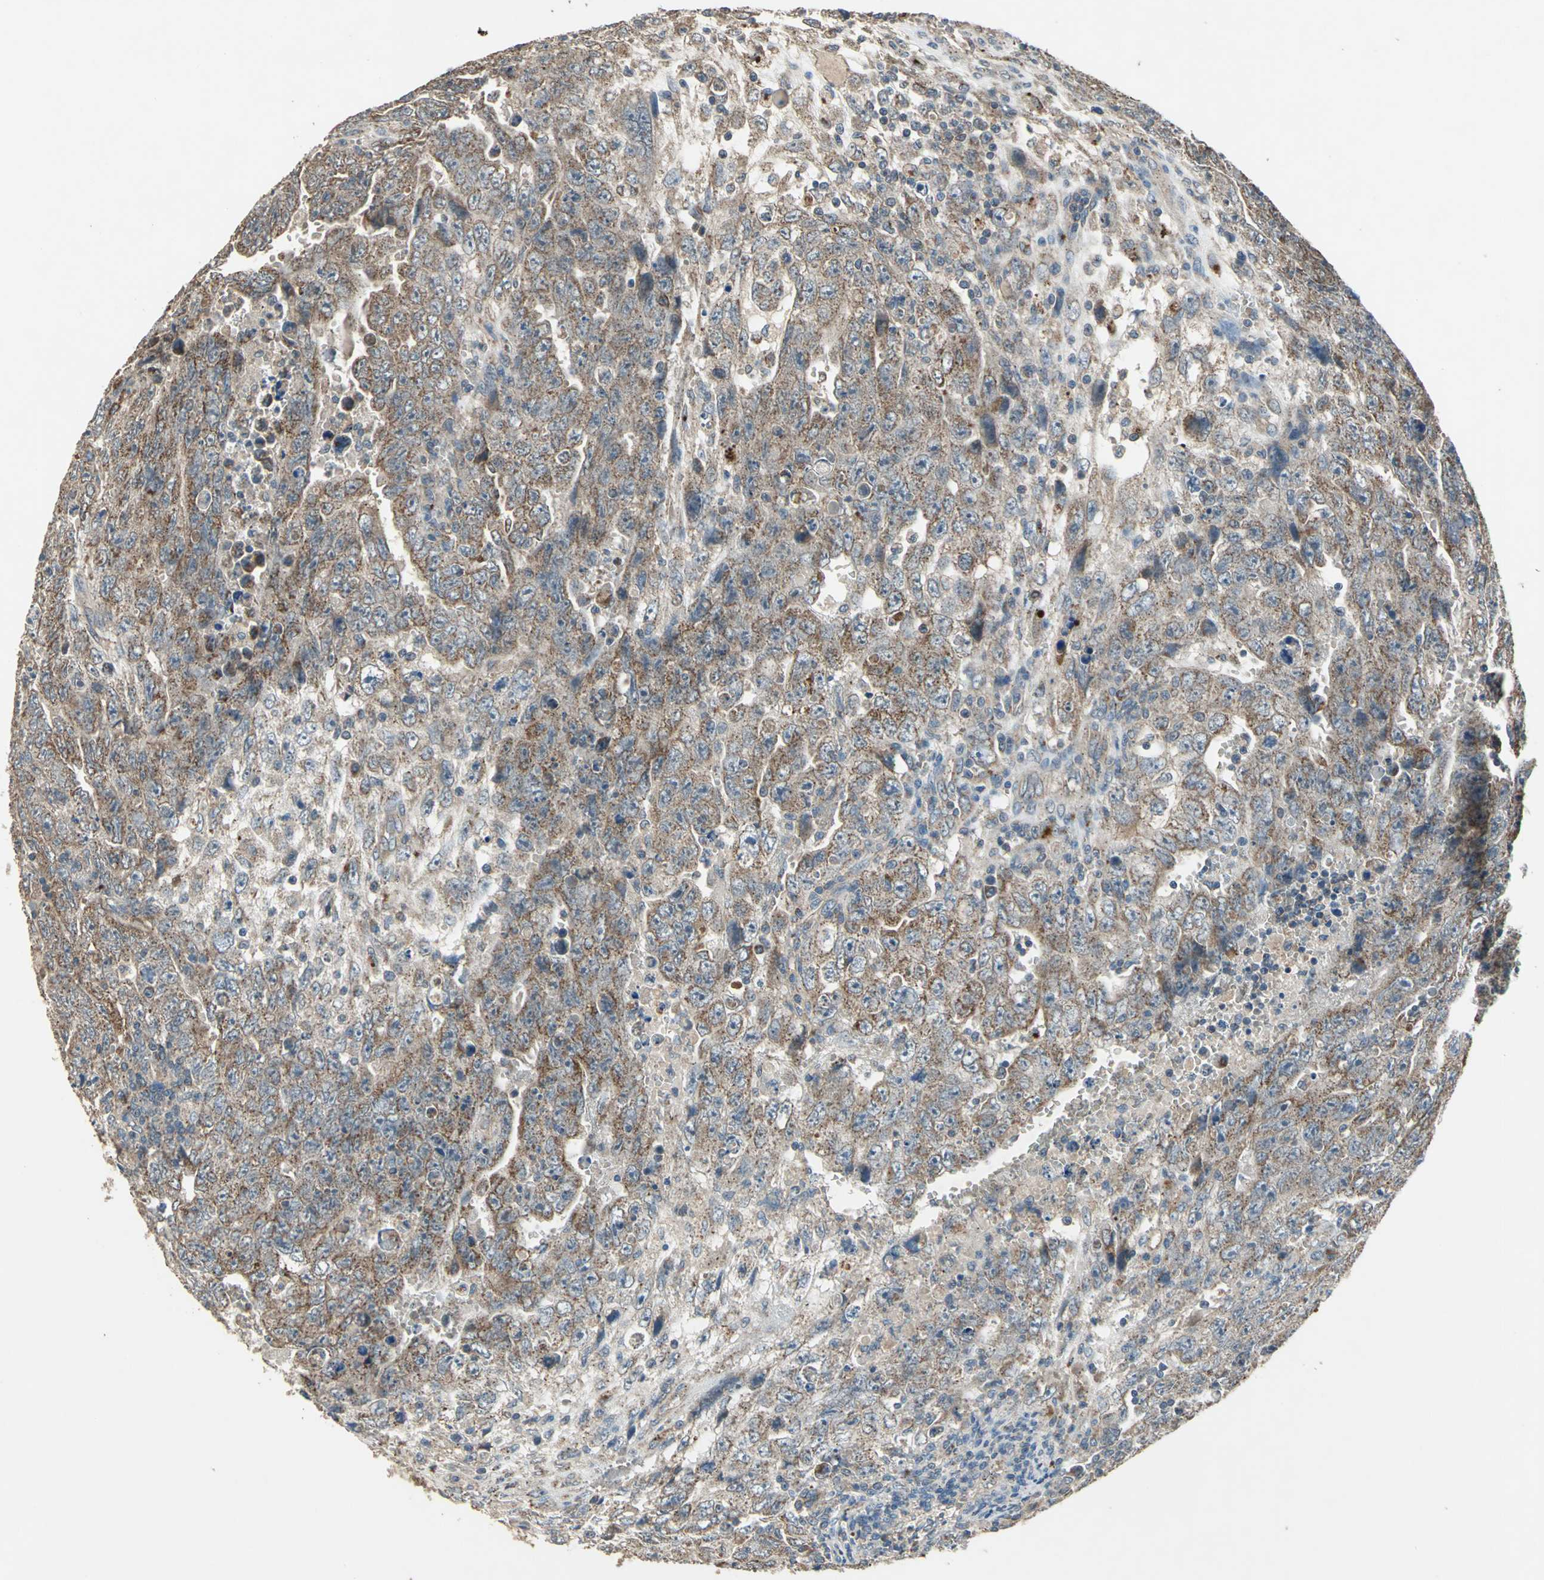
{"staining": {"intensity": "moderate", "quantity": ">75%", "location": "cytoplasmic/membranous"}, "tissue": "testis cancer", "cell_type": "Tumor cells", "image_type": "cancer", "snomed": [{"axis": "morphology", "description": "Carcinoma, Embryonal, NOS"}, {"axis": "topography", "description": "Testis"}], "caption": "This is an image of immunohistochemistry staining of embryonal carcinoma (testis), which shows moderate positivity in the cytoplasmic/membranous of tumor cells.", "gene": "POLRMT", "patient": {"sex": "male", "age": 28}}